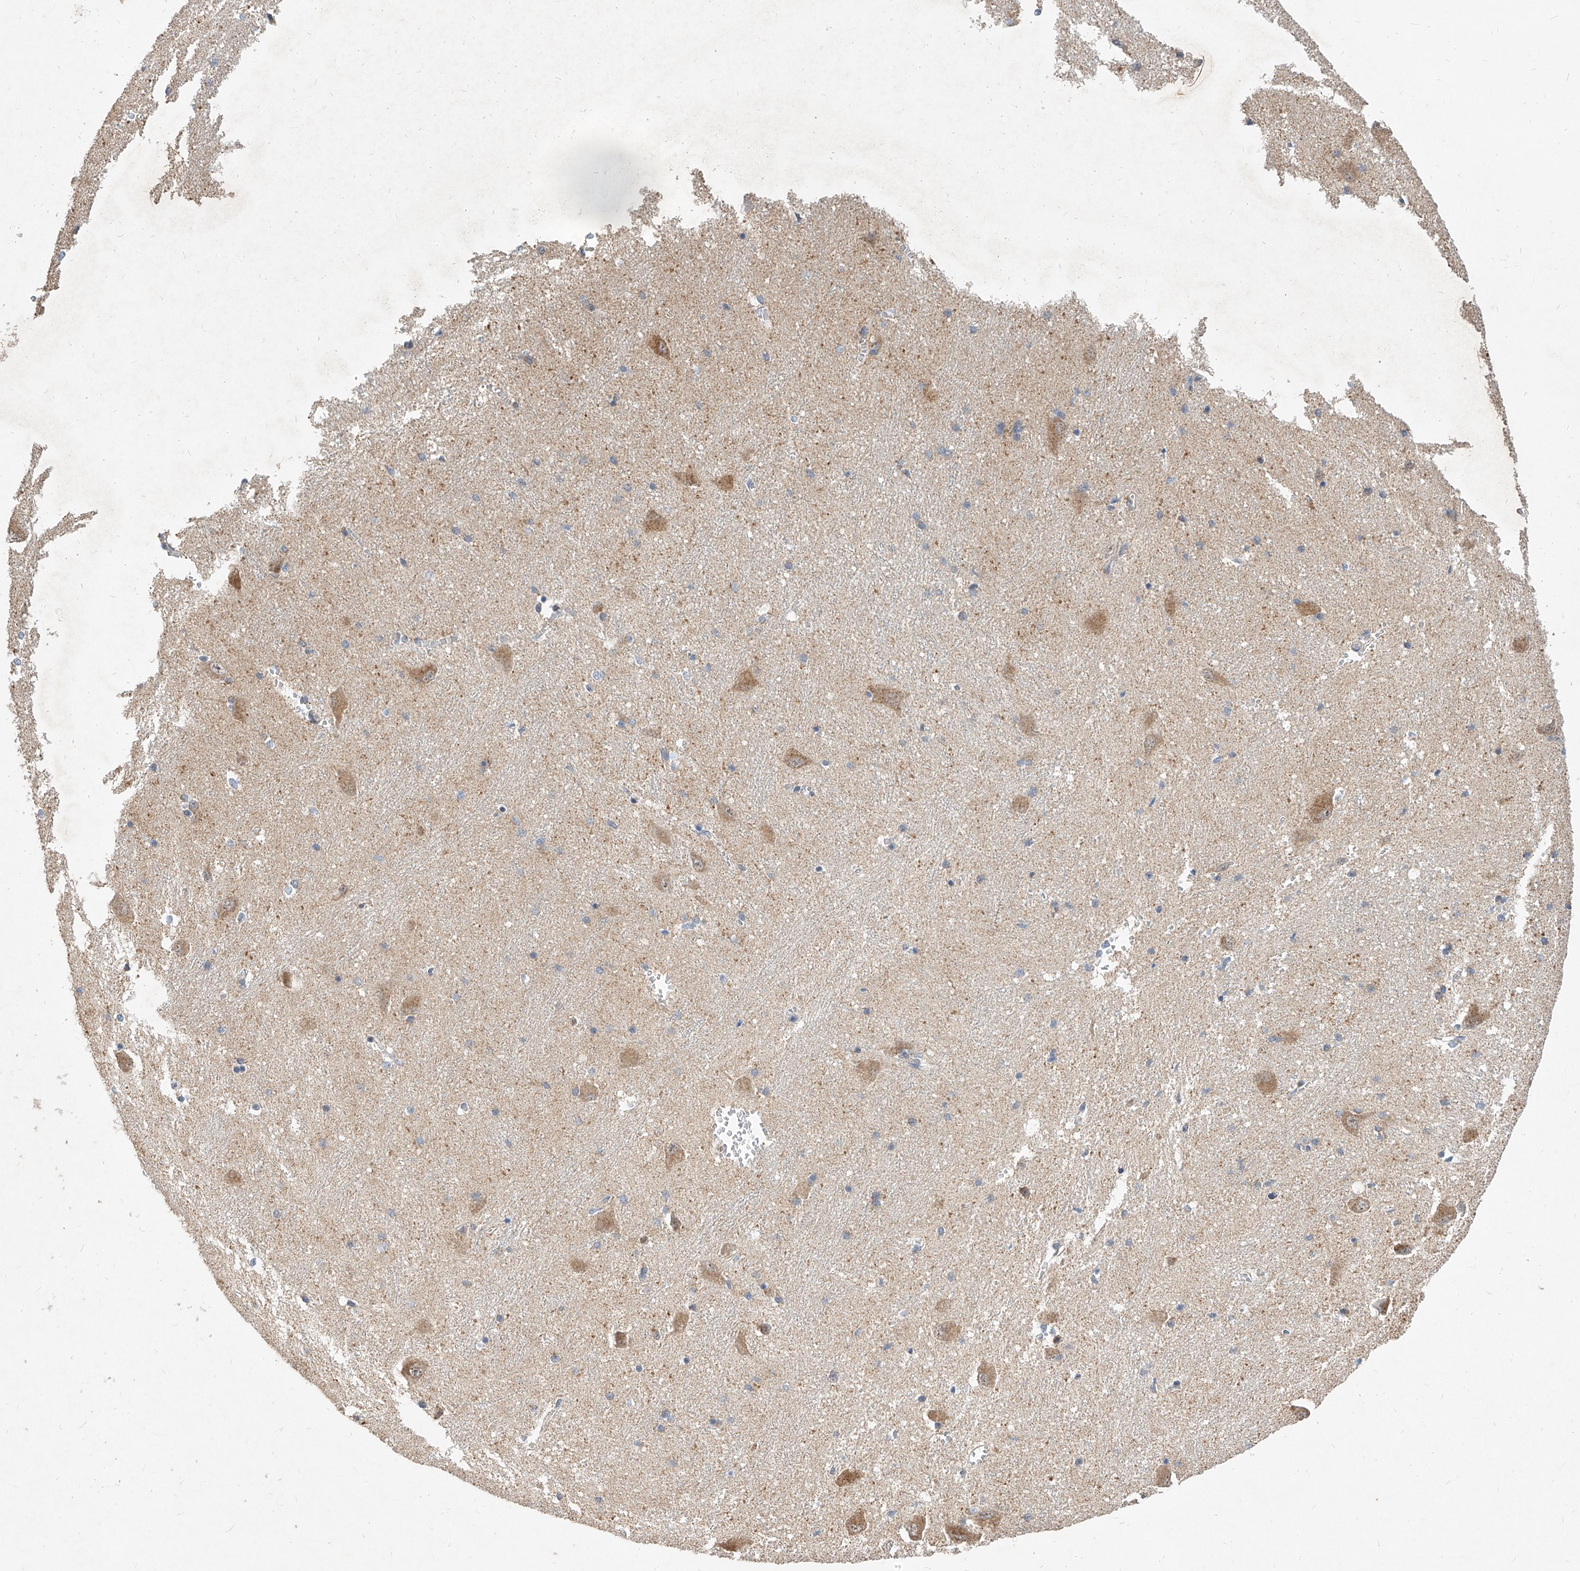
{"staining": {"intensity": "negative", "quantity": "none", "location": "none"}, "tissue": "caudate", "cell_type": "Glial cells", "image_type": "normal", "snomed": [{"axis": "morphology", "description": "Normal tissue, NOS"}, {"axis": "topography", "description": "Lateral ventricle wall"}], "caption": "Immunohistochemical staining of unremarkable caudate demonstrates no significant positivity in glial cells. Nuclei are stained in blue.", "gene": "MFSD4B", "patient": {"sex": "male", "age": 37}}